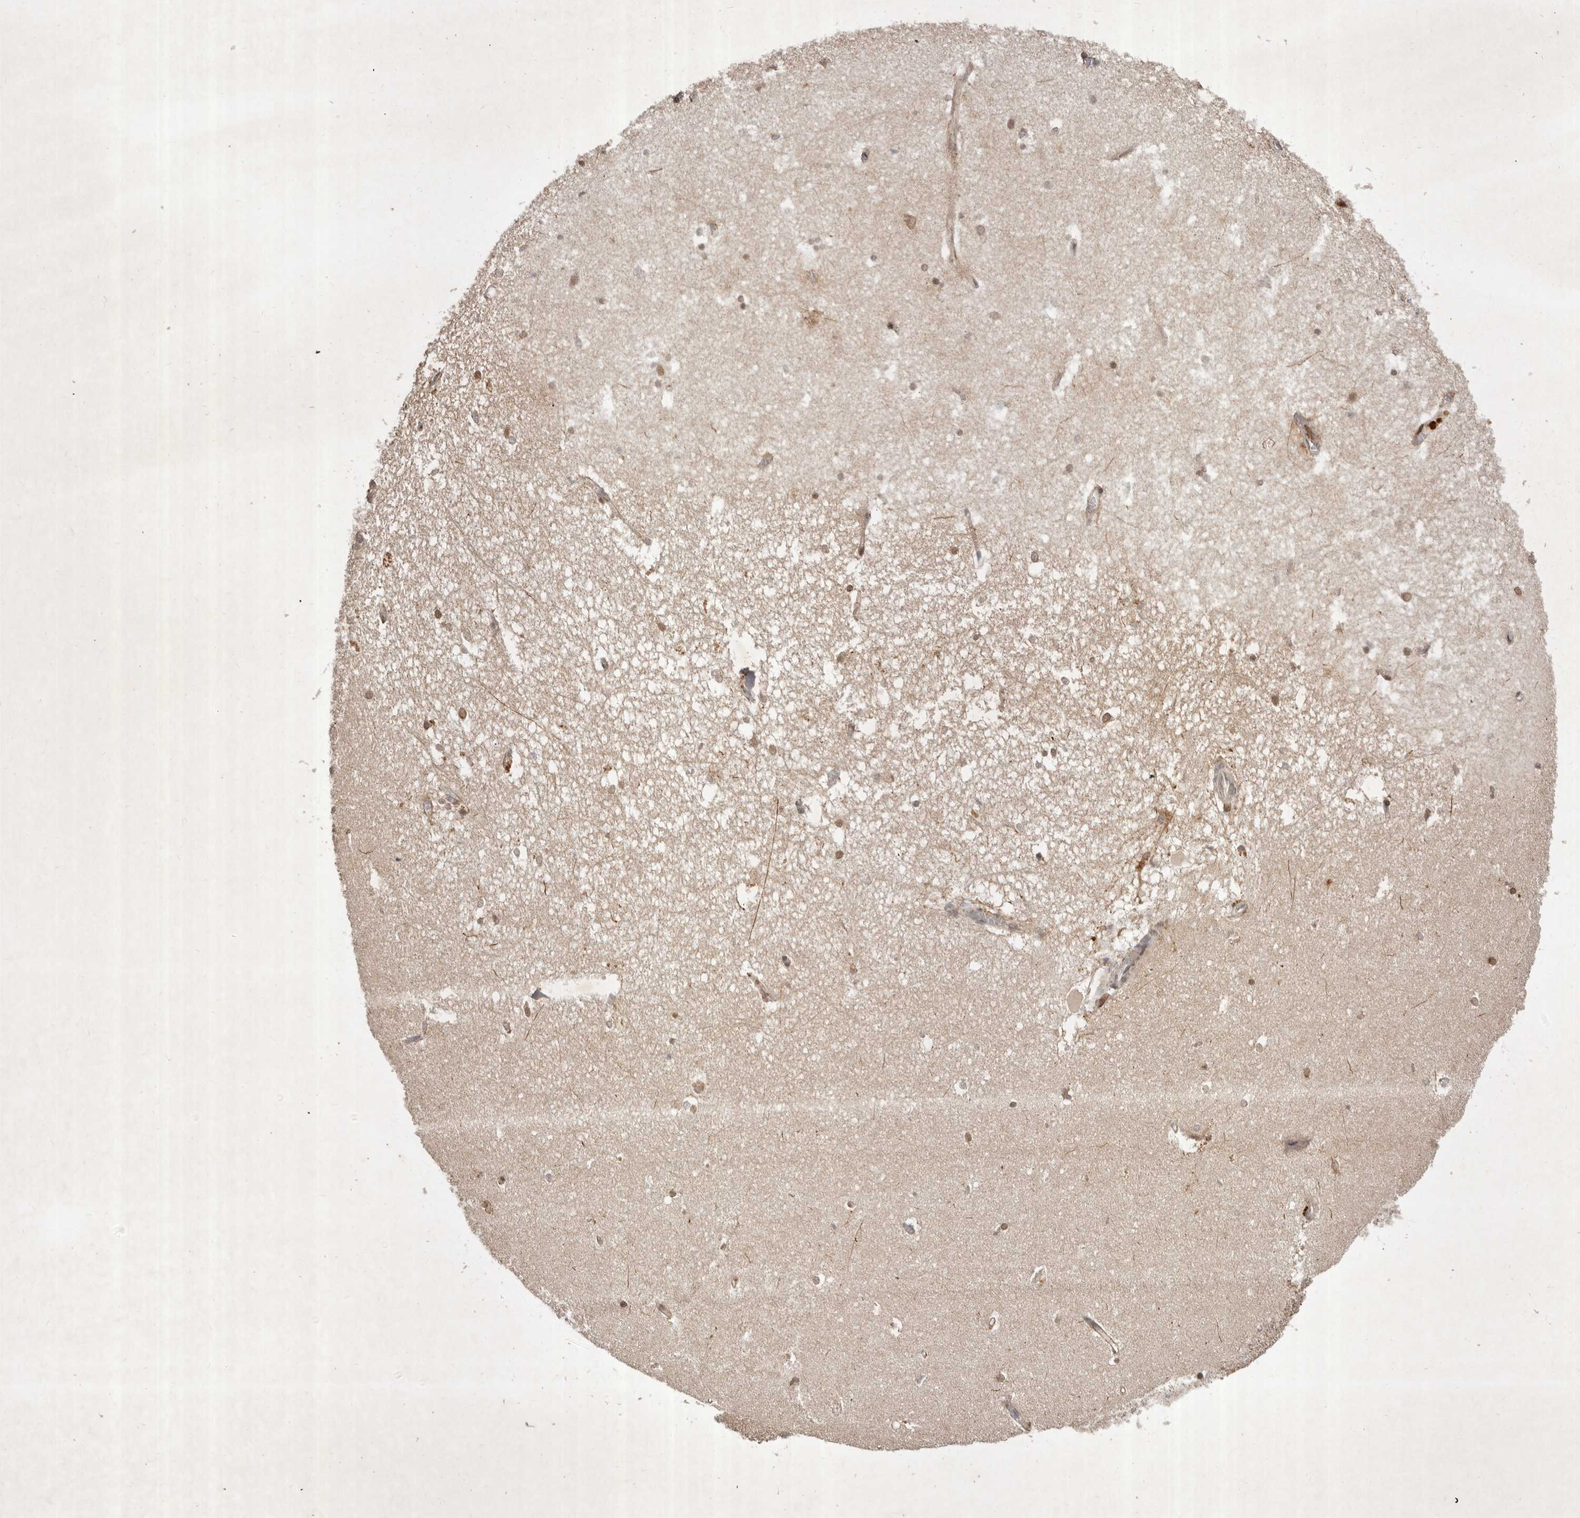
{"staining": {"intensity": "weak", "quantity": "<25%", "location": "cytoplasmic/membranous"}, "tissue": "hippocampus", "cell_type": "Glial cells", "image_type": "normal", "snomed": [{"axis": "morphology", "description": "Normal tissue, NOS"}, {"axis": "topography", "description": "Hippocampus"}], "caption": "High magnification brightfield microscopy of benign hippocampus stained with DAB (brown) and counterstained with hematoxylin (blue): glial cells show no significant staining. The staining is performed using DAB (3,3'-diaminobenzidine) brown chromogen with nuclei counter-stained in using hematoxylin.", "gene": "ABL1", "patient": {"sex": "female", "age": 64}}